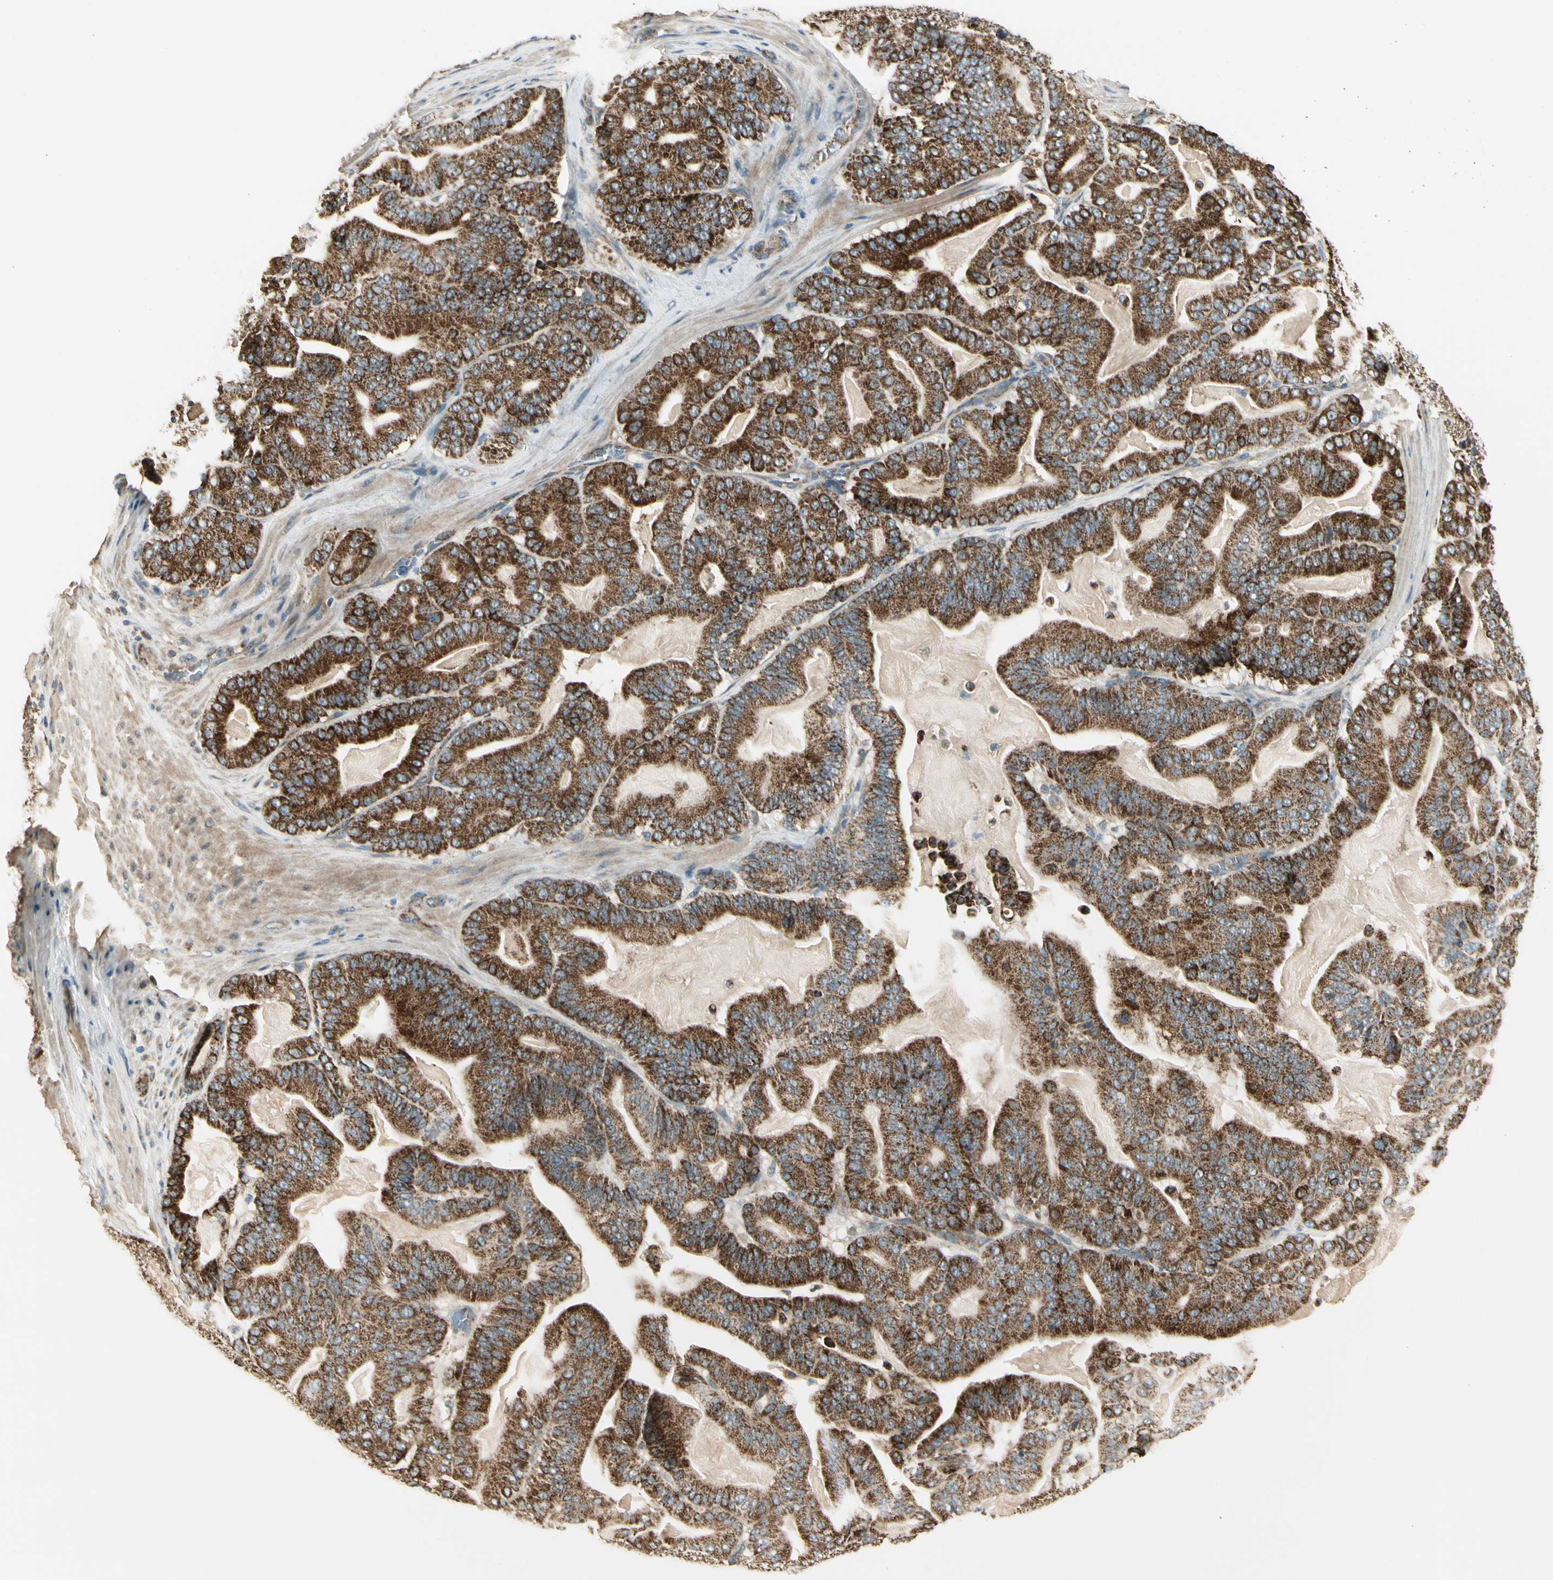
{"staining": {"intensity": "strong", "quantity": ">75%", "location": "cytoplasmic/membranous"}, "tissue": "pancreatic cancer", "cell_type": "Tumor cells", "image_type": "cancer", "snomed": [{"axis": "morphology", "description": "Adenocarcinoma, NOS"}, {"axis": "topography", "description": "Pancreas"}], "caption": "Tumor cells show high levels of strong cytoplasmic/membranous positivity in approximately >75% of cells in adenocarcinoma (pancreatic).", "gene": "EPHB3", "patient": {"sex": "male", "age": 63}}